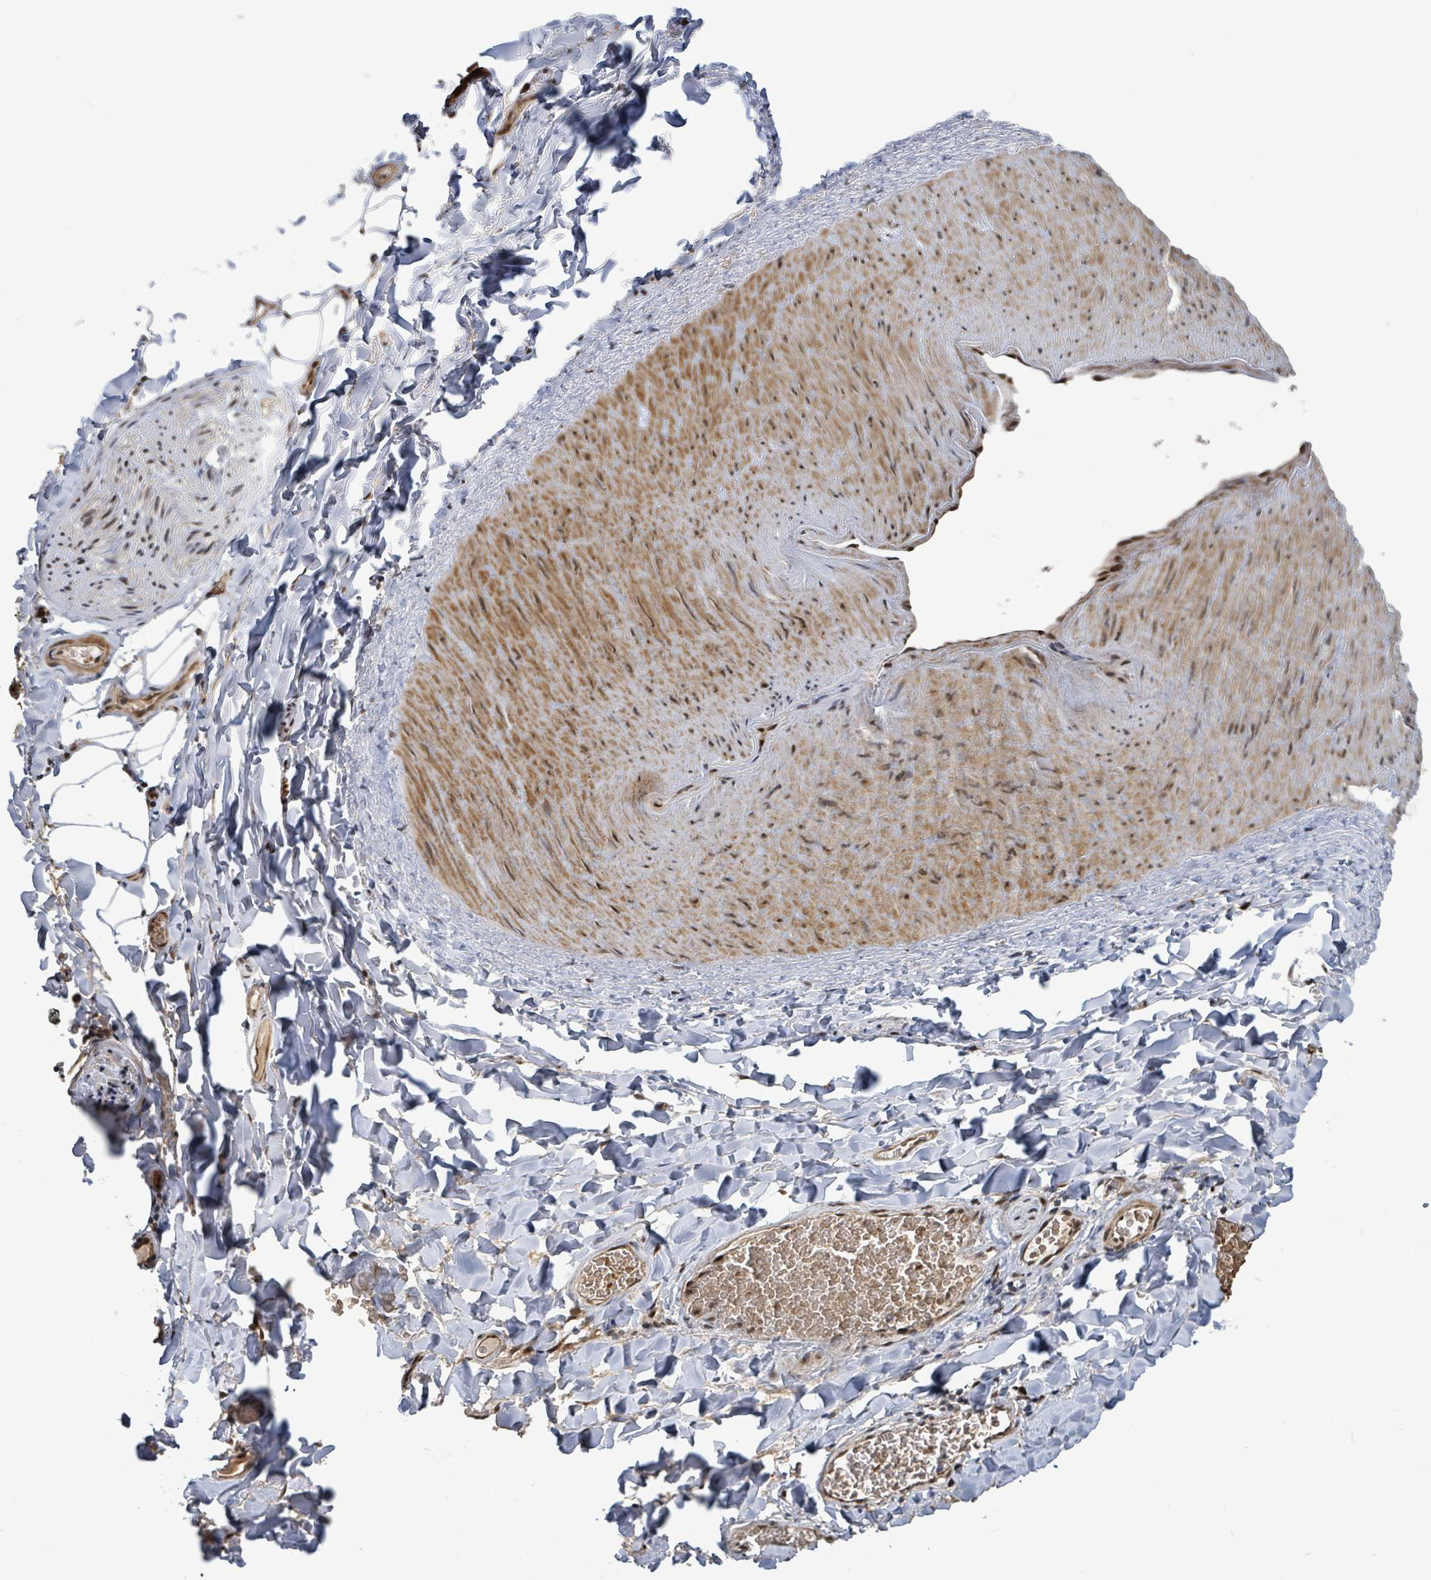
{"staining": {"intensity": "moderate", "quantity": ">75%", "location": "cytoplasmic/membranous"}, "tissue": "adipose tissue", "cell_type": "Adipocytes", "image_type": "normal", "snomed": [{"axis": "morphology", "description": "Normal tissue, NOS"}, {"axis": "morphology", "description": "Carcinoma, NOS"}, {"axis": "topography", "description": "Pancreas"}, {"axis": "topography", "description": "Peripheral nerve tissue"}], "caption": "Immunohistochemistry (IHC) (DAB) staining of unremarkable human adipose tissue shows moderate cytoplasmic/membranous protein expression in about >75% of adipocytes.", "gene": "PATZ1", "patient": {"sex": "female", "age": 29}}